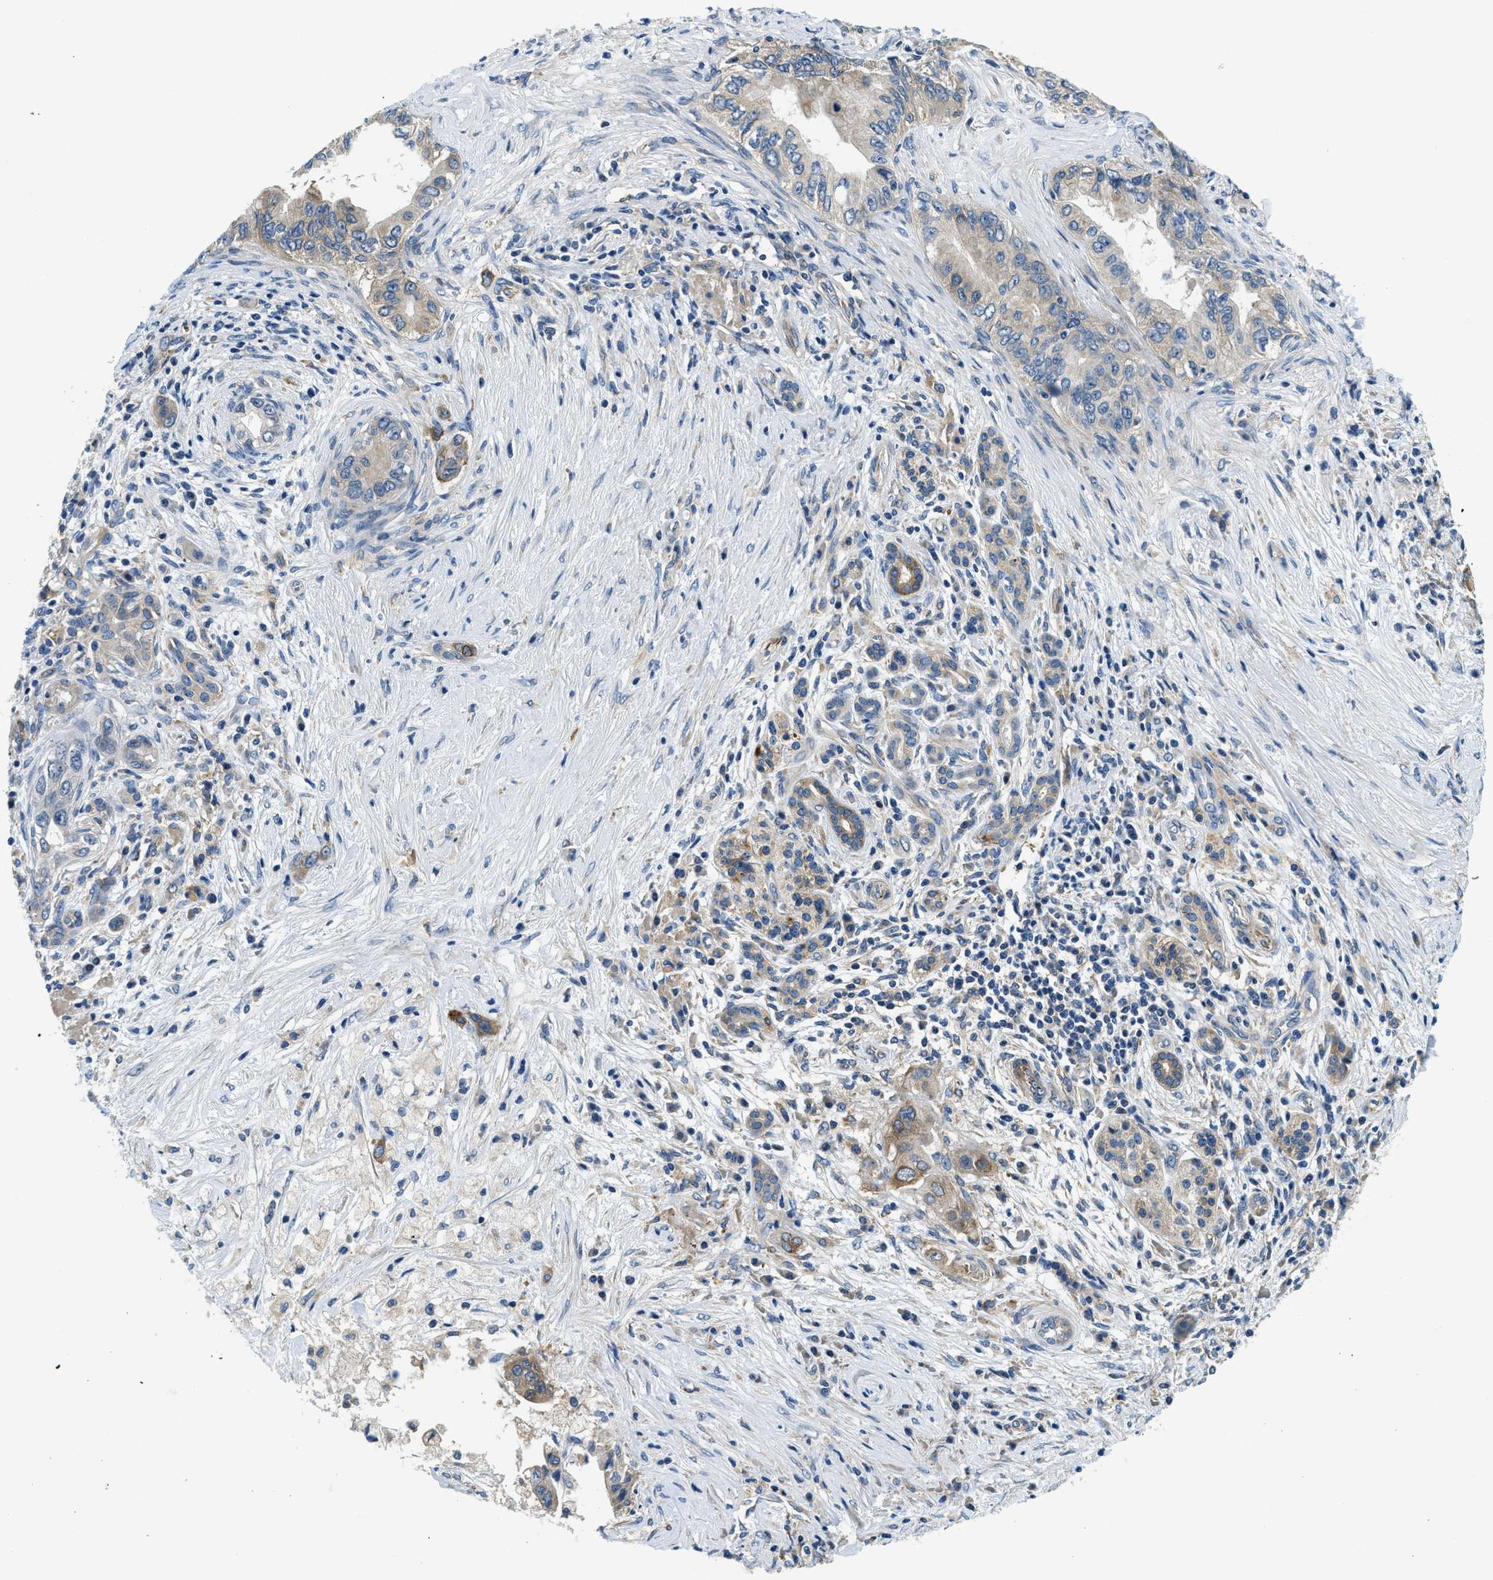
{"staining": {"intensity": "weak", "quantity": ">75%", "location": "cytoplasmic/membranous"}, "tissue": "pancreatic cancer", "cell_type": "Tumor cells", "image_type": "cancer", "snomed": [{"axis": "morphology", "description": "Adenocarcinoma, NOS"}, {"axis": "topography", "description": "Pancreas"}], "caption": "Protein staining demonstrates weak cytoplasmic/membranous positivity in about >75% of tumor cells in adenocarcinoma (pancreatic). The protein is stained brown, and the nuclei are stained in blue (DAB (3,3'-diaminobenzidine) IHC with brightfield microscopy, high magnification).", "gene": "LPIN2", "patient": {"sex": "female", "age": 73}}